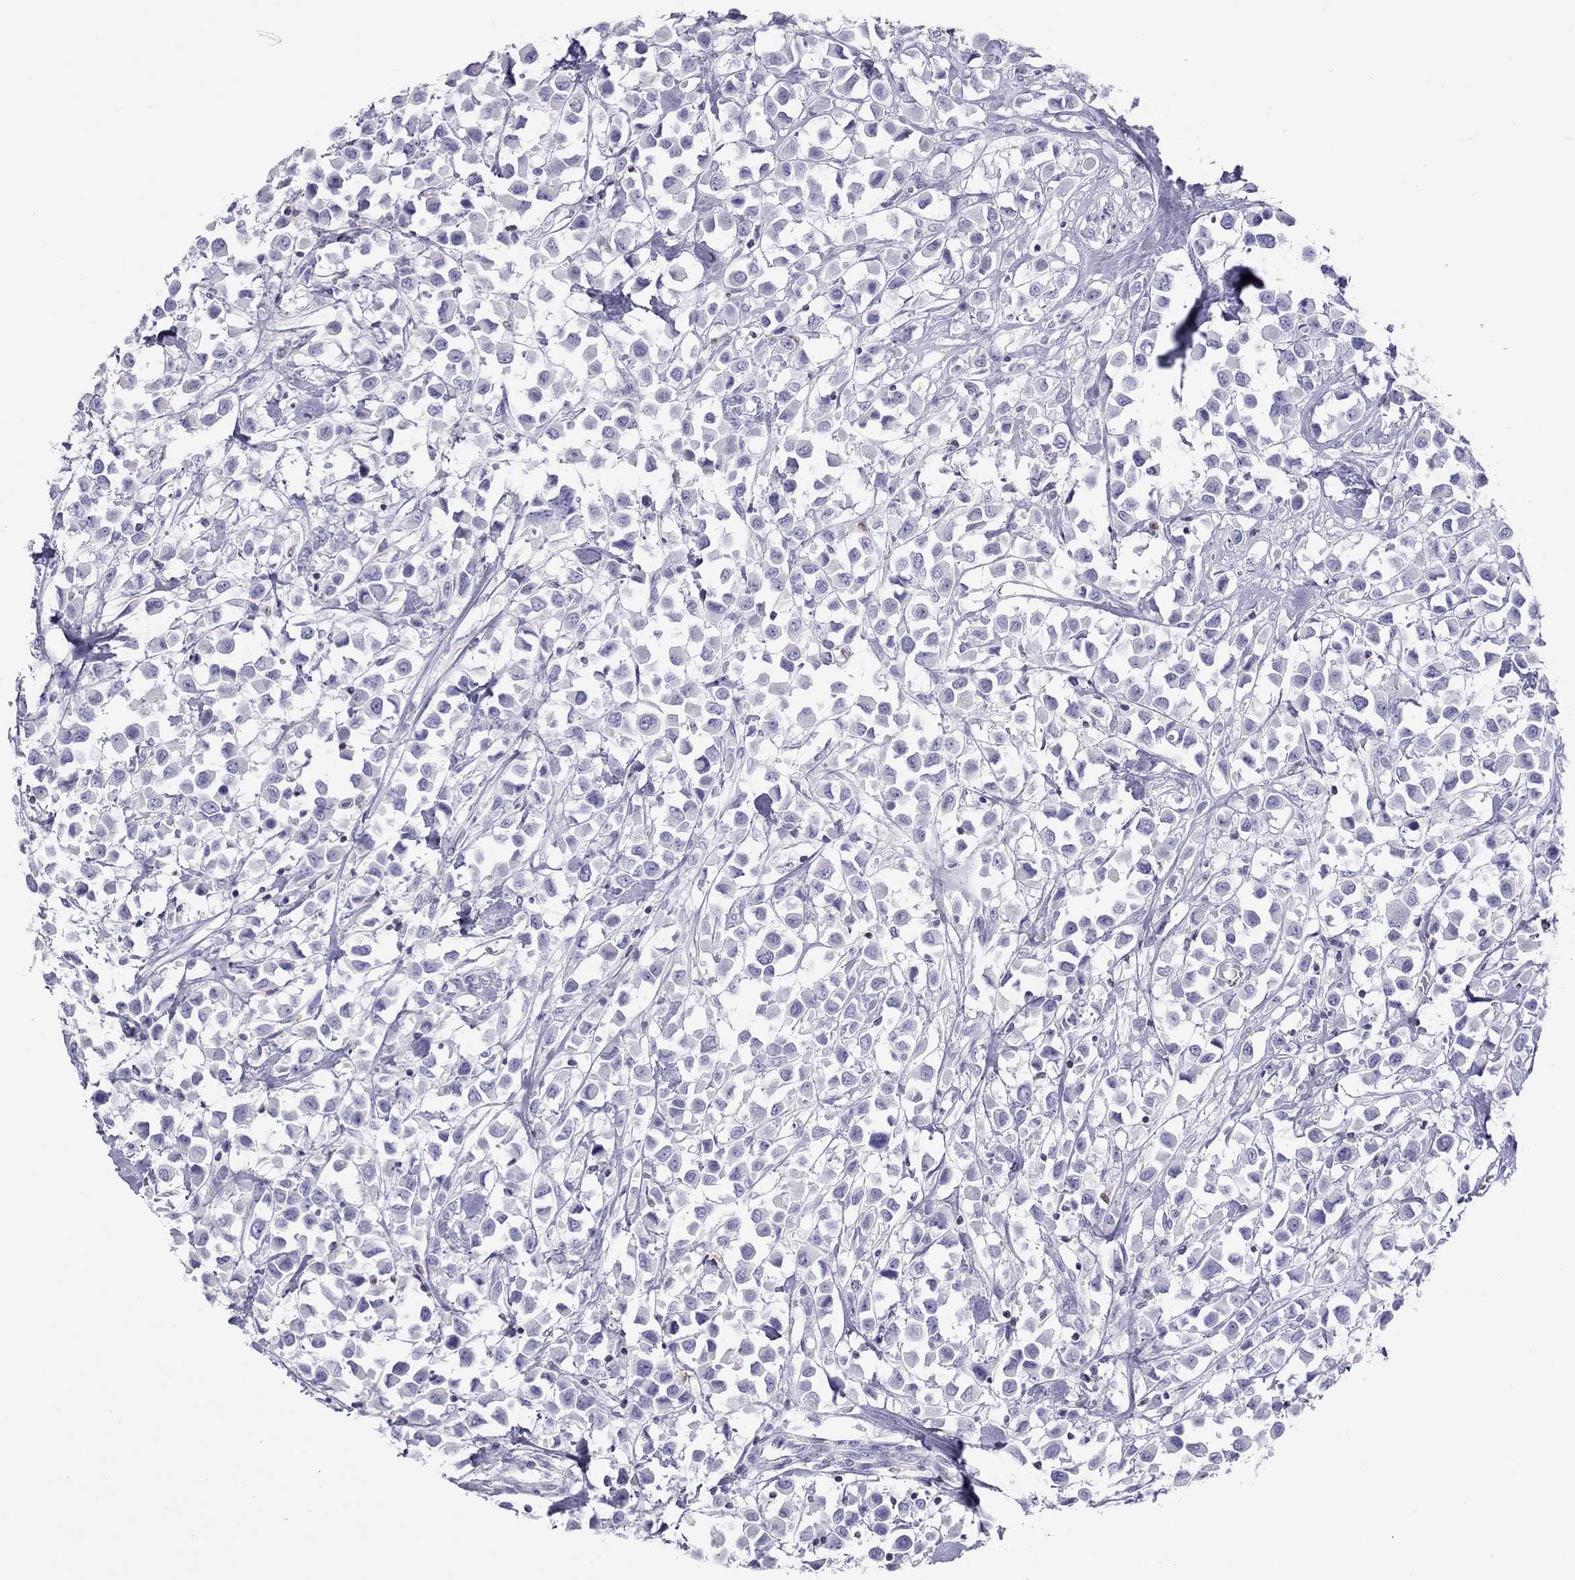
{"staining": {"intensity": "negative", "quantity": "none", "location": "none"}, "tissue": "breast cancer", "cell_type": "Tumor cells", "image_type": "cancer", "snomed": [{"axis": "morphology", "description": "Duct carcinoma"}, {"axis": "topography", "description": "Breast"}], "caption": "DAB immunohistochemical staining of human breast intraductal carcinoma displays no significant positivity in tumor cells.", "gene": "STAG3", "patient": {"sex": "female", "age": 61}}